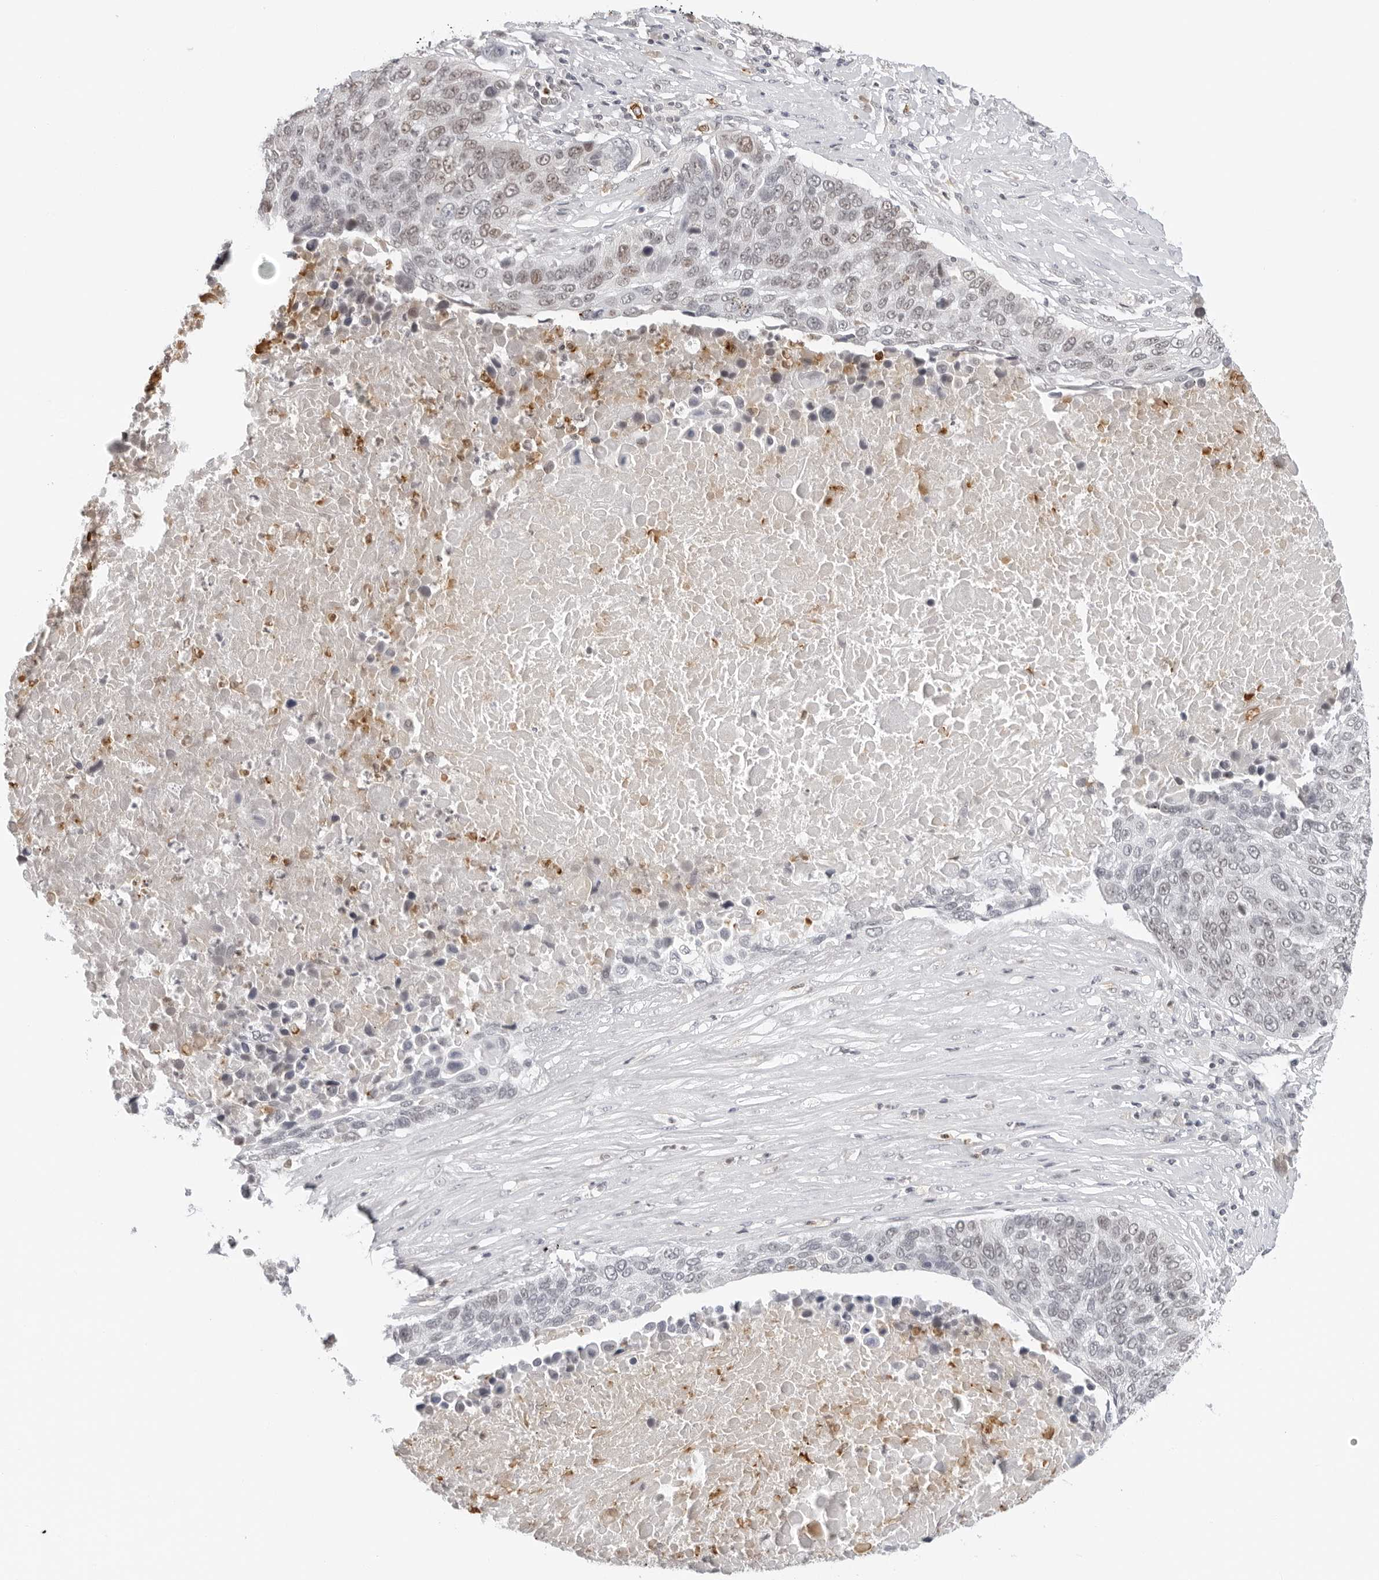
{"staining": {"intensity": "weak", "quantity": "25%-75%", "location": "nuclear"}, "tissue": "lung cancer", "cell_type": "Tumor cells", "image_type": "cancer", "snomed": [{"axis": "morphology", "description": "Squamous cell carcinoma, NOS"}, {"axis": "topography", "description": "Lung"}], "caption": "Lung squamous cell carcinoma was stained to show a protein in brown. There is low levels of weak nuclear positivity in about 25%-75% of tumor cells. The protein is shown in brown color, while the nuclei are stained blue.", "gene": "MSH6", "patient": {"sex": "male", "age": 66}}